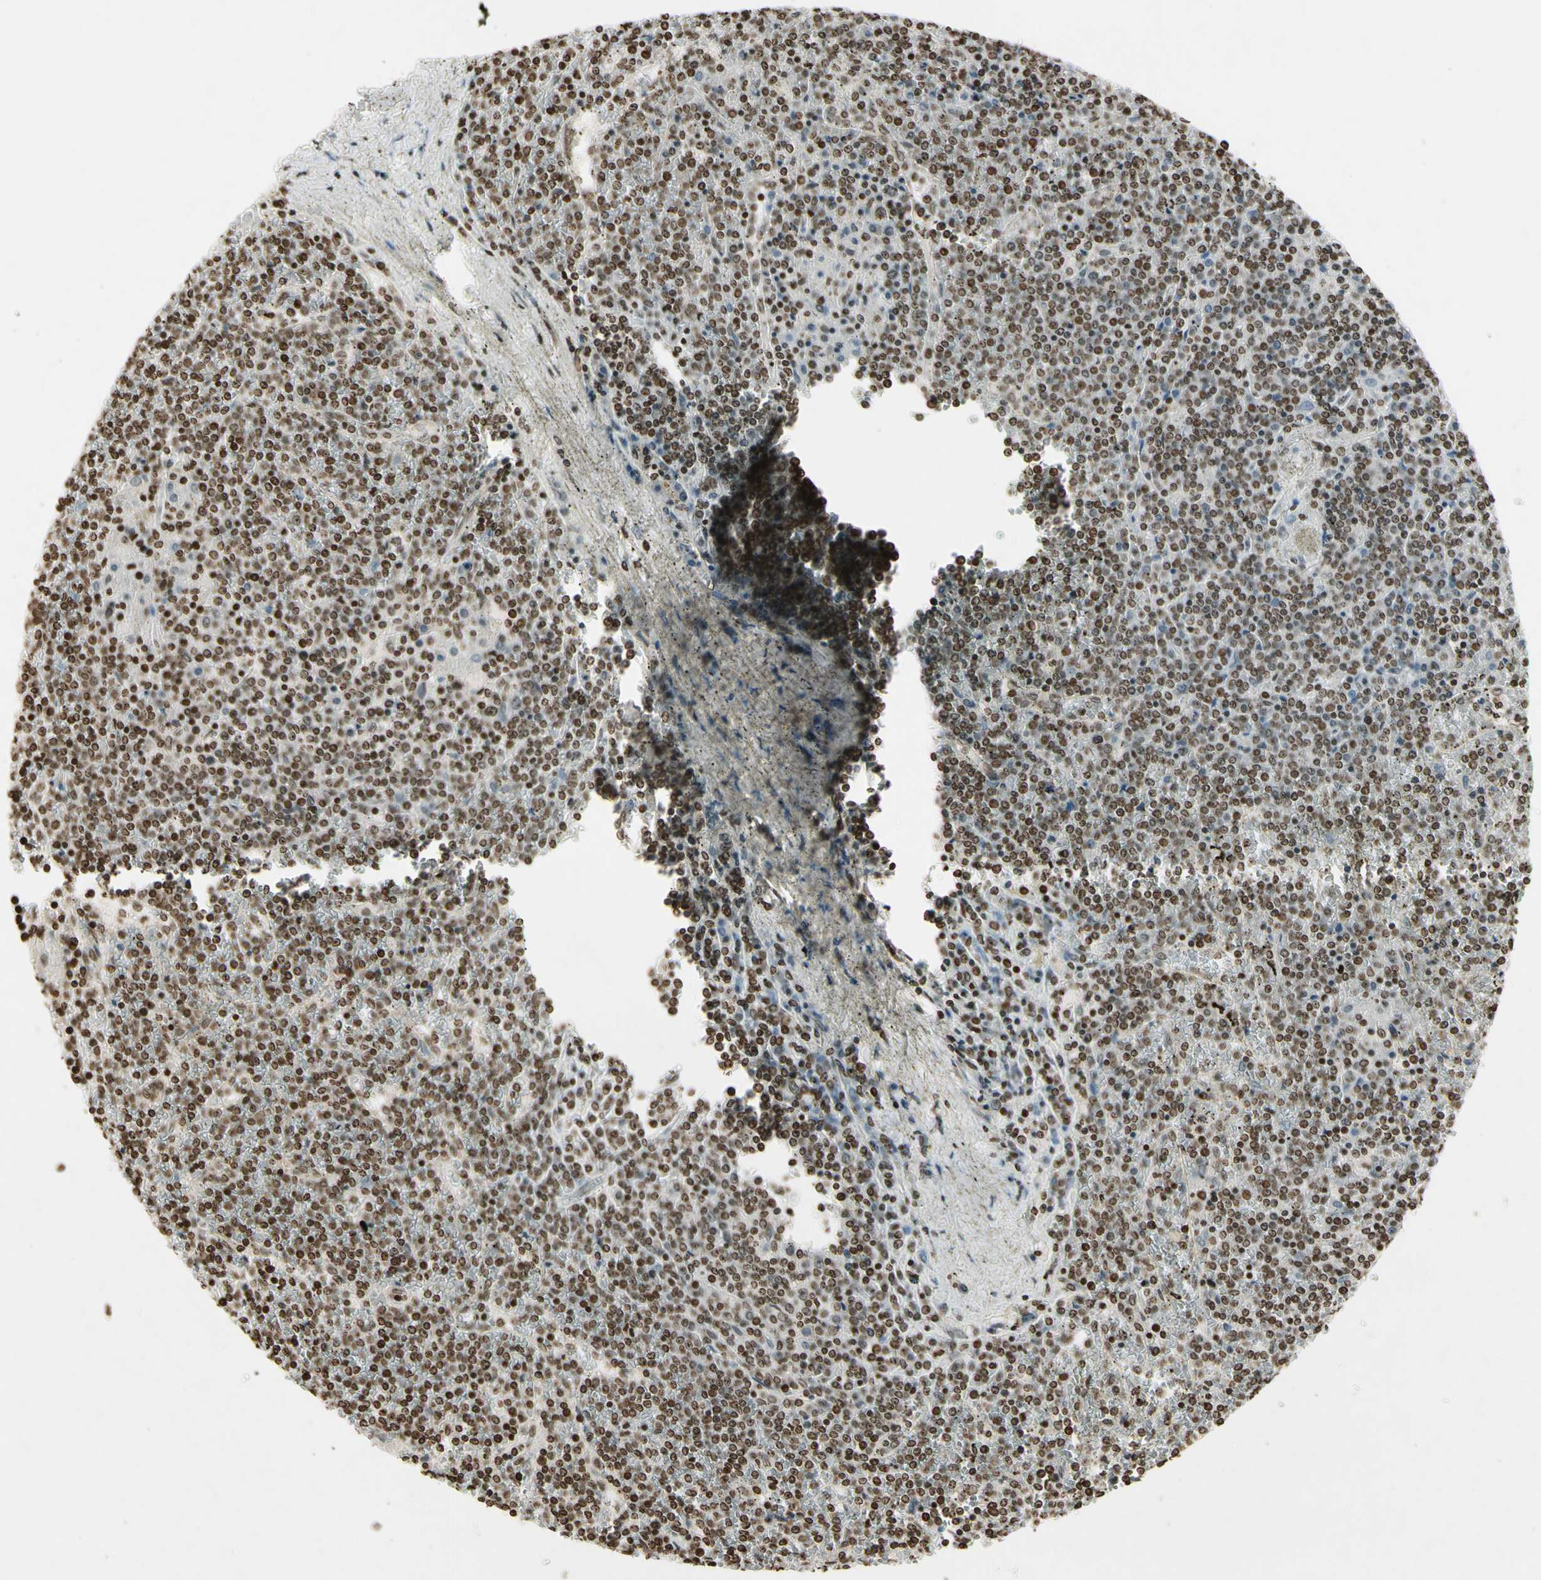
{"staining": {"intensity": "strong", "quantity": ">75%", "location": "nuclear"}, "tissue": "lymphoma", "cell_type": "Tumor cells", "image_type": "cancer", "snomed": [{"axis": "morphology", "description": "Malignant lymphoma, non-Hodgkin's type, Low grade"}, {"axis": "topography", "description": "Spleen"}], "caption": "This is an image of immunohistochemistry (IHC) staining of lymphoma, which shows strong positivity in the nuclear of tumor cells.", "gene": "RORA", "patient": {"sex": "female", "age": 19}}